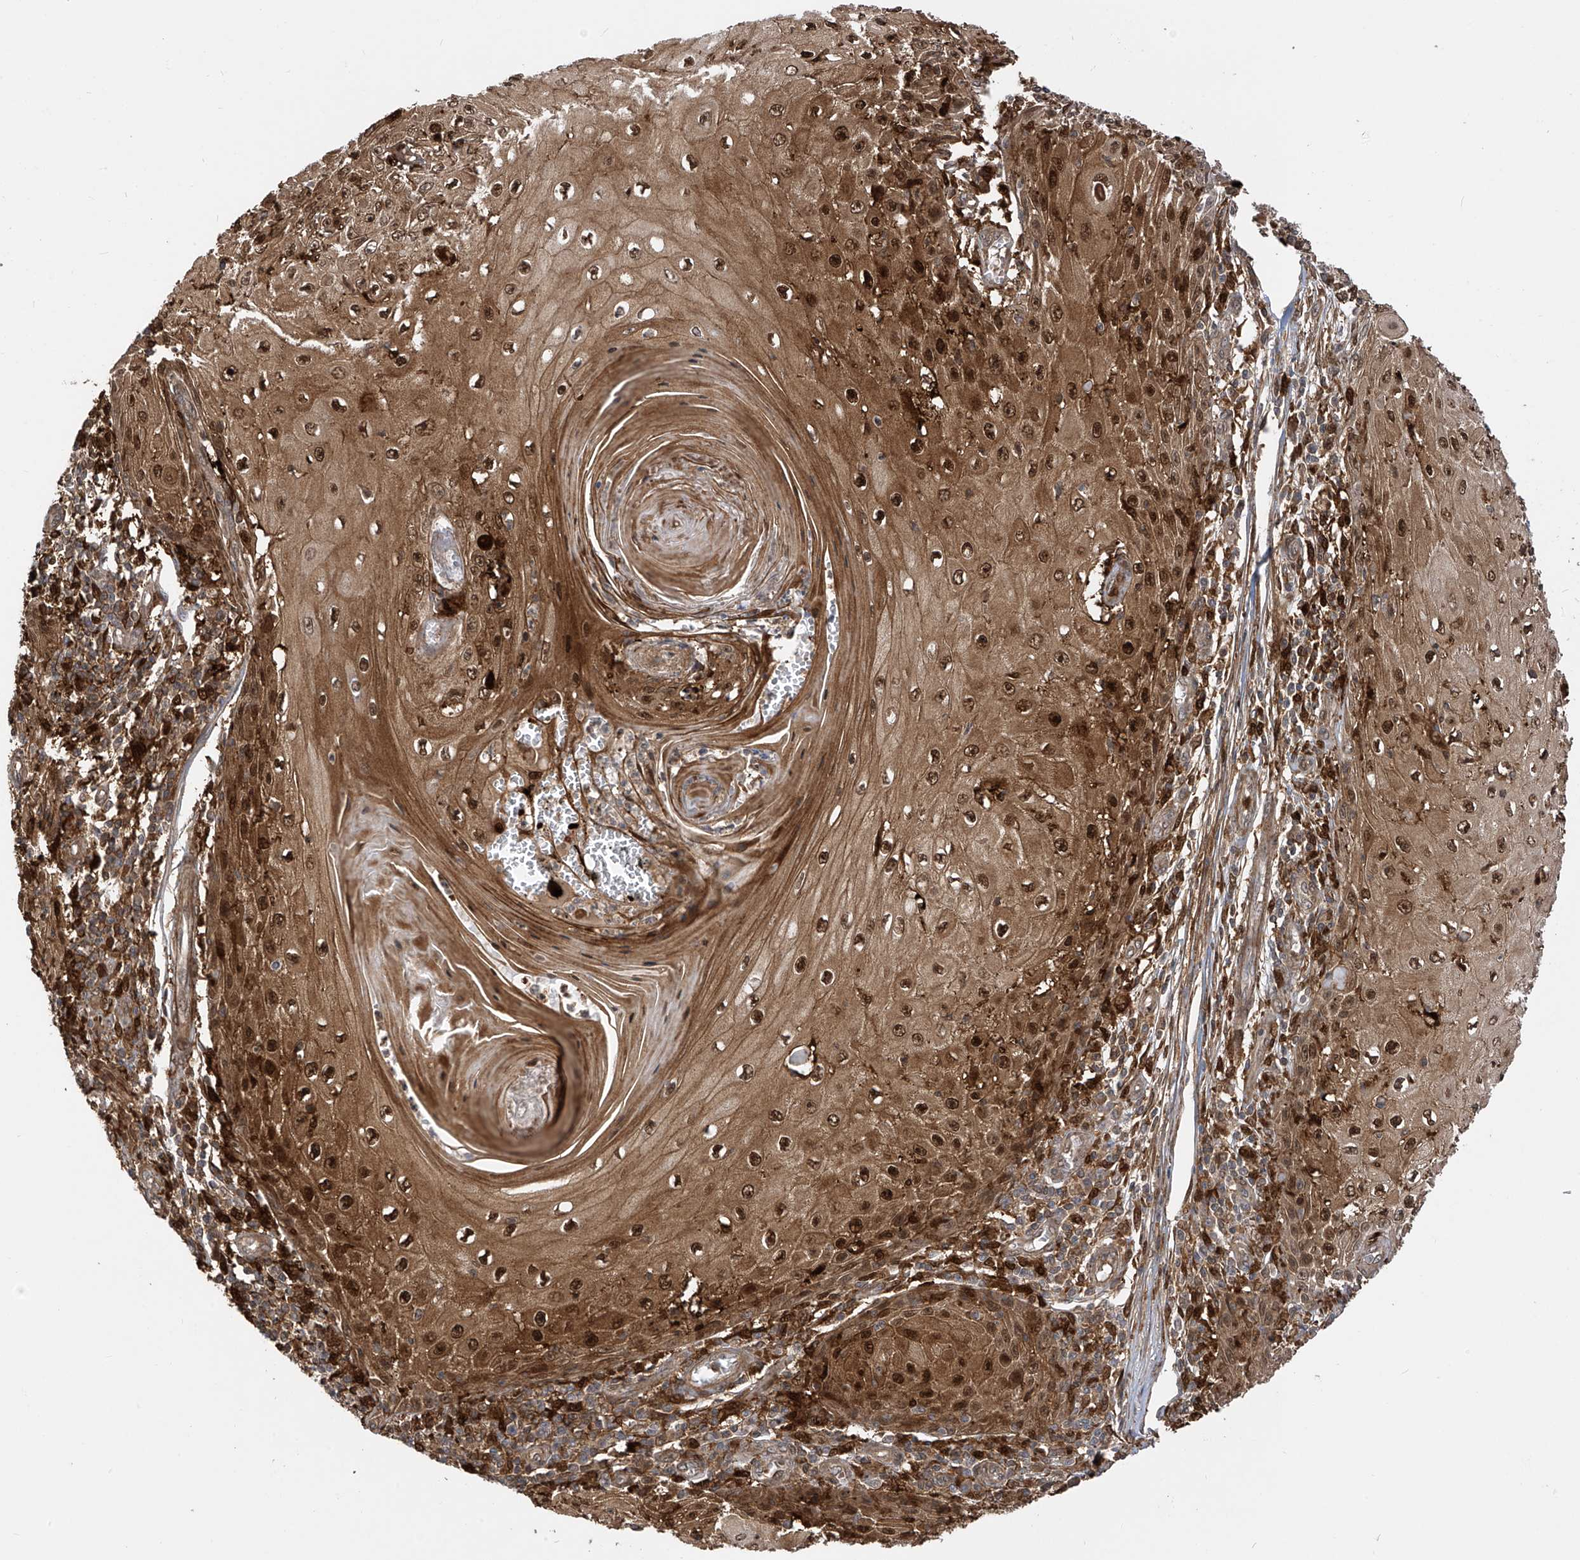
{"staining": {"intensity": "strong", "quantity": ">75%", "location": "cytoplasmic/membranous,nuclear"}, "tissue": "skin cancer", "cell_type": "Tumor cells", "image_type": "cancer", "snomed": [{"axis": "morphology", "description": "Squamous cell carcinoma, NOS"}, {"axis": "topography", "description": "Skin"}], "caption": "Tumor cells exhibit high levels of strong cytoplasmic/membranous and nuclear staining in approximately >75% of cells in squamous cell carcinoma (skin).", "gene": "ATAD2B", "patient": {"sex": "female", "age": 73}}